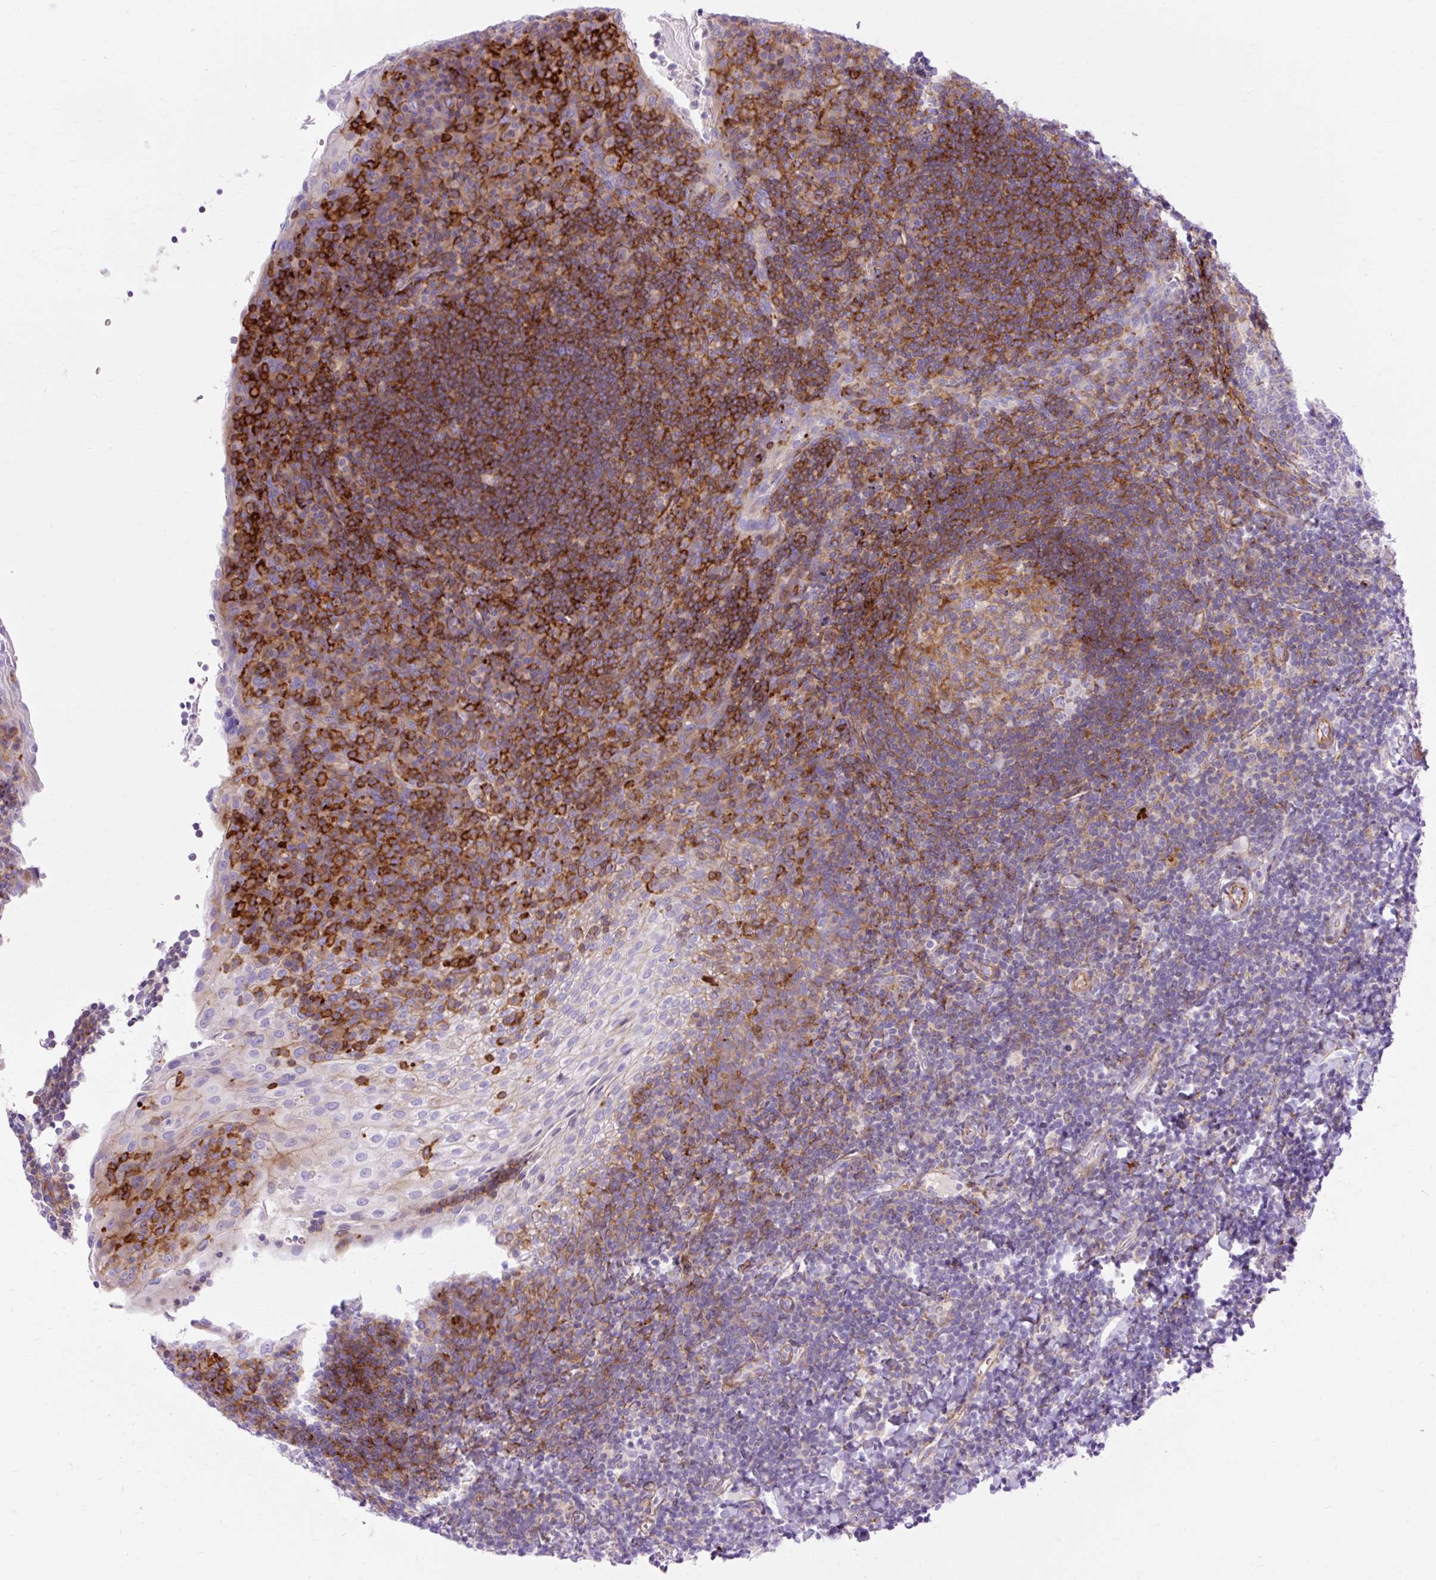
{"staining": {"intensity": "moderate", "quantity": "<25%", "location": "cytoplasmic/membranous"}, "tissue": "tonsil", "cell_type": "Germinal center cells", "image_type": "normal", "snomed": [{"axis": "morphology", "description": "Normal tissue, NOS"}, {"axis": "topography", "description": "Tonsil"}], "caption": "Germinal center cells reveal moderate cytoplasmic/membranous expression in approximately <25% of cells in normal tonsil.", "gene": "CORO7", "patient": {"sex": "male", "age": 17}}